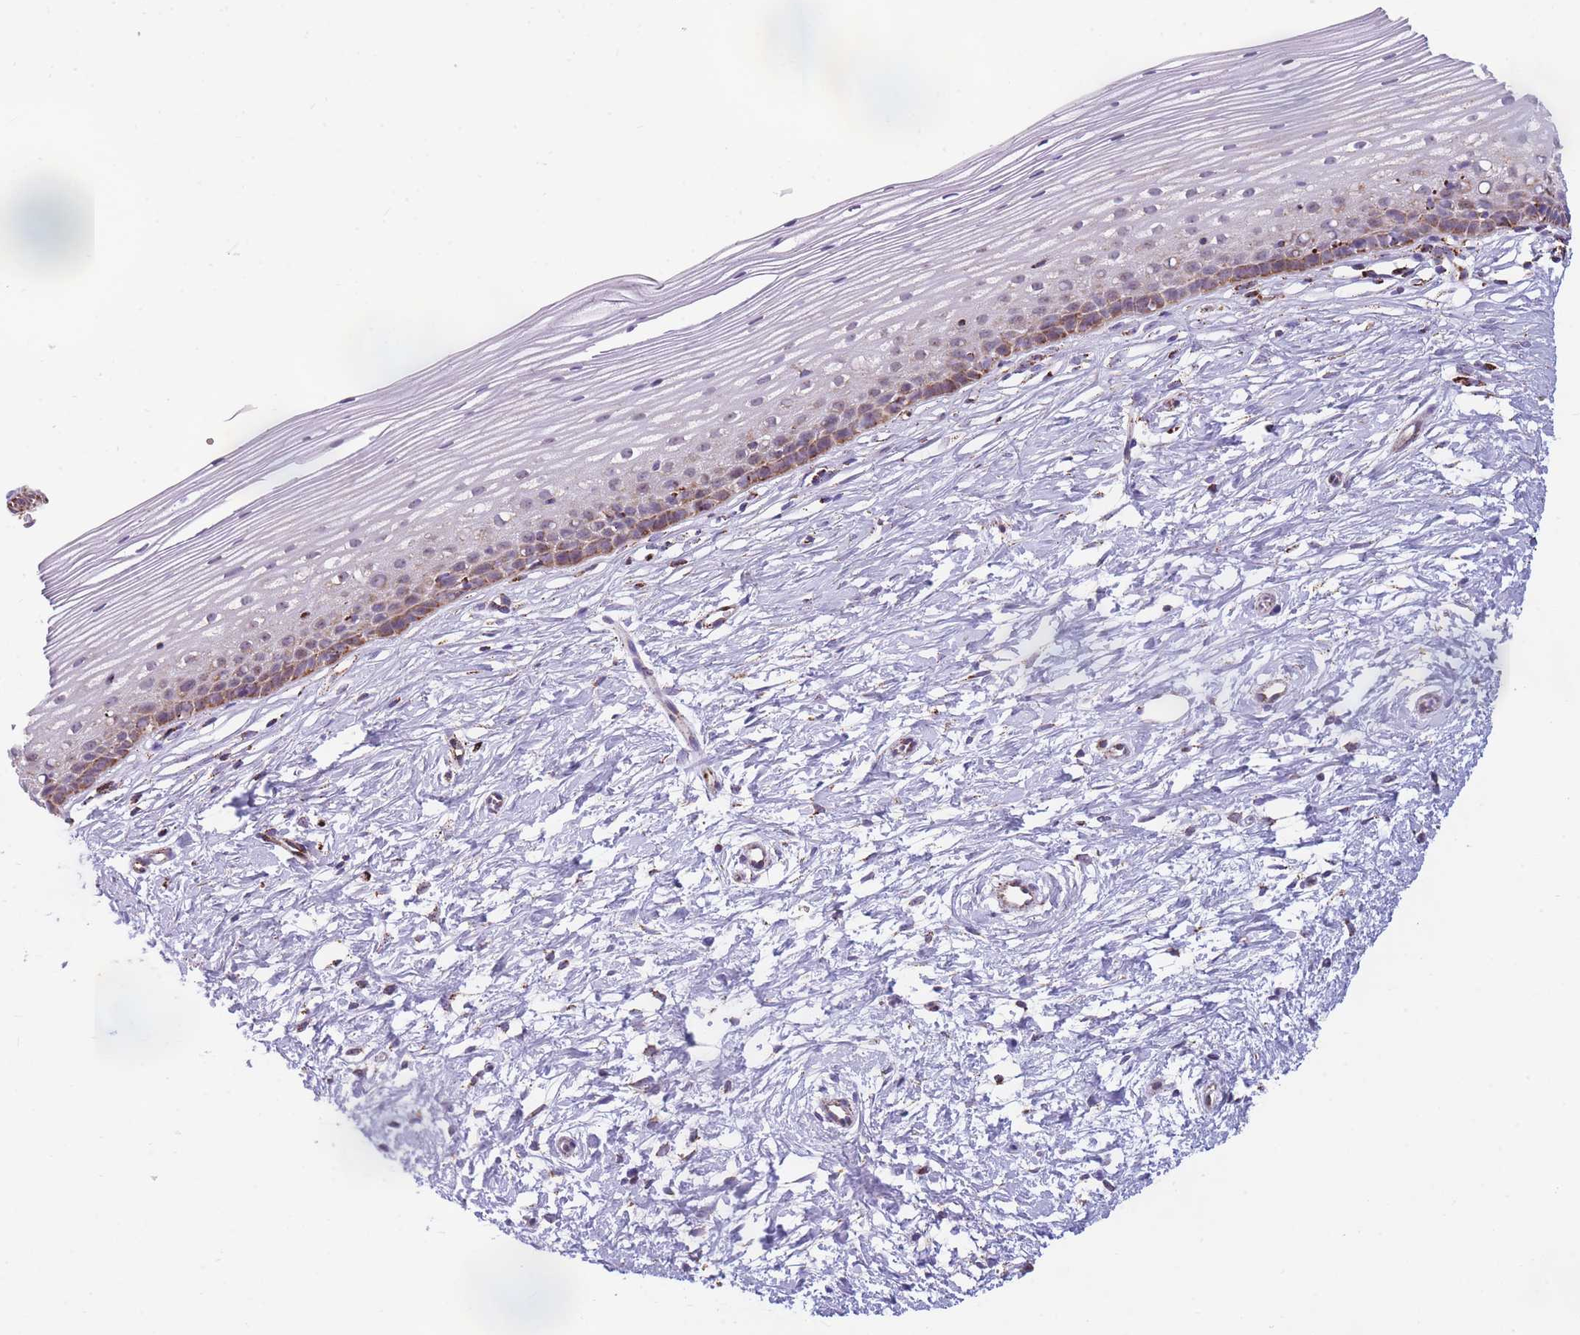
{"staining": {"intensity": "moderate", "quantity": "25%-75%", "location": "cytoplasmic/membranous"}, "tissue": "cervix", "cell_type": "Glandular cells", "image_type": "normal", "snomed": [{"axis": "morphology", "description": "Normal tissue, NOS"}, {"axis": "topography", "description": "Cervix"}], "caption": "Glandular cells show medium levels of moderate cytoplasmic/membranous positivity in about 25%-75% of cells in normal cervix.", "gene": "DDX49", "patient": {"sex": "female", "age": 40}}